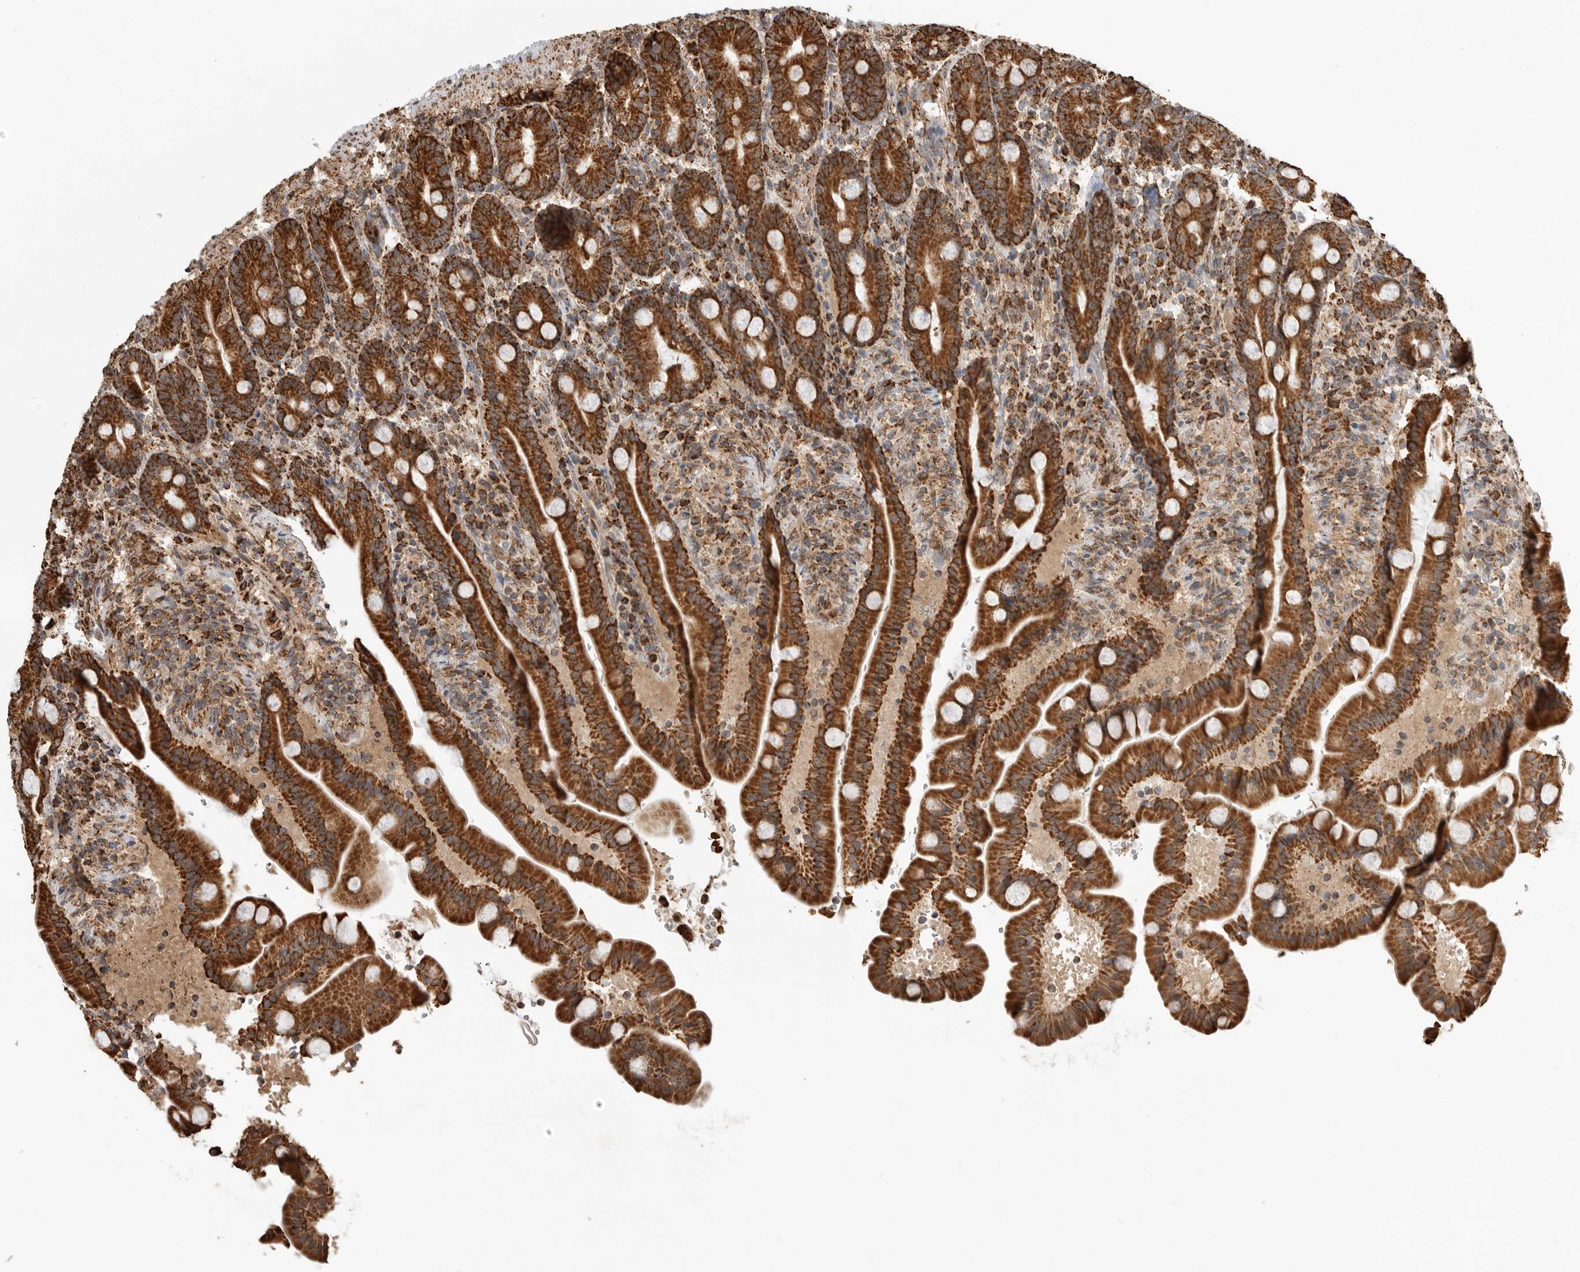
{"staining": {"intensity": "strong", "quantity": ">75%", "location": "cytoplasmic/membranous"}, "tissue": "duodenum", "cell_type": "Glandular cells", "image_type": "normal", "snomed": [{"axis": "morphology", "description": "Normal tissue, NOS"}, {"axis": "topography", "description": "Duodenum"}], "caption": "Duodenum stained with a brown dye reveals strong cytoplasmic/membranous positive positivity in about >75% of glandular cells.", "gene": "GCNT2", "patient": {"sex": "male", "age": 54}}